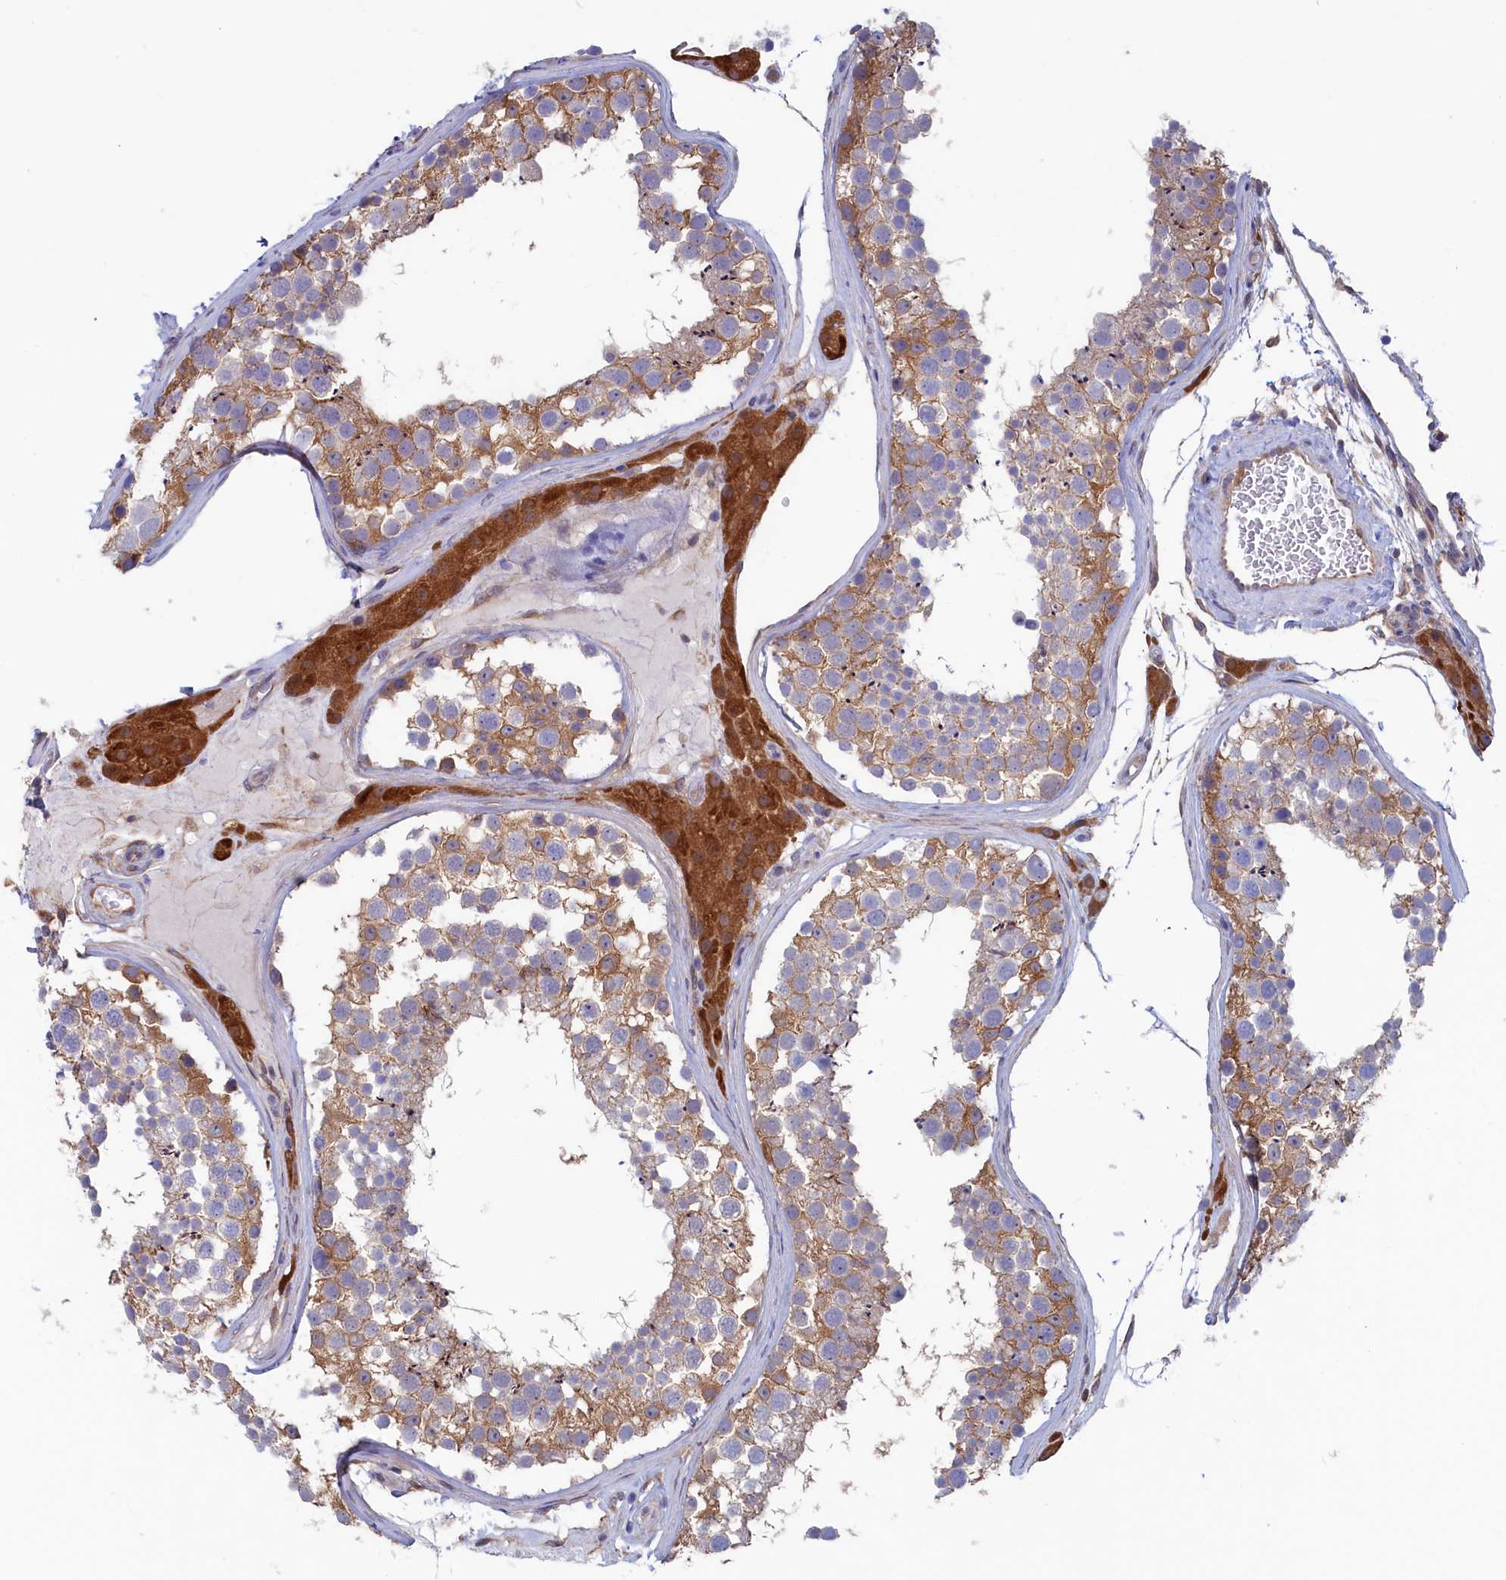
{"staining": {"intensity": "moderate", "quantity": "25%-75%", "location": "cytoplasmic/membranous"}, "tissue": "testis", "cell_type": "Cells in seminiferous ducts", "image_type": "normal", "snomed": [{"axis": "morphology", "description": "Normal tissue, NOS"}, {"axis": "topography", "description": "Testis"}], "caption": "The histopathology image reveals staining of normal testis, revealing moderate cytoplasmic/membranous protein positivity (brown color) within cells in seminiferous ducts.", "gene": "SYNDIG1L", "patient": {"sex": "male", "age": 46}}